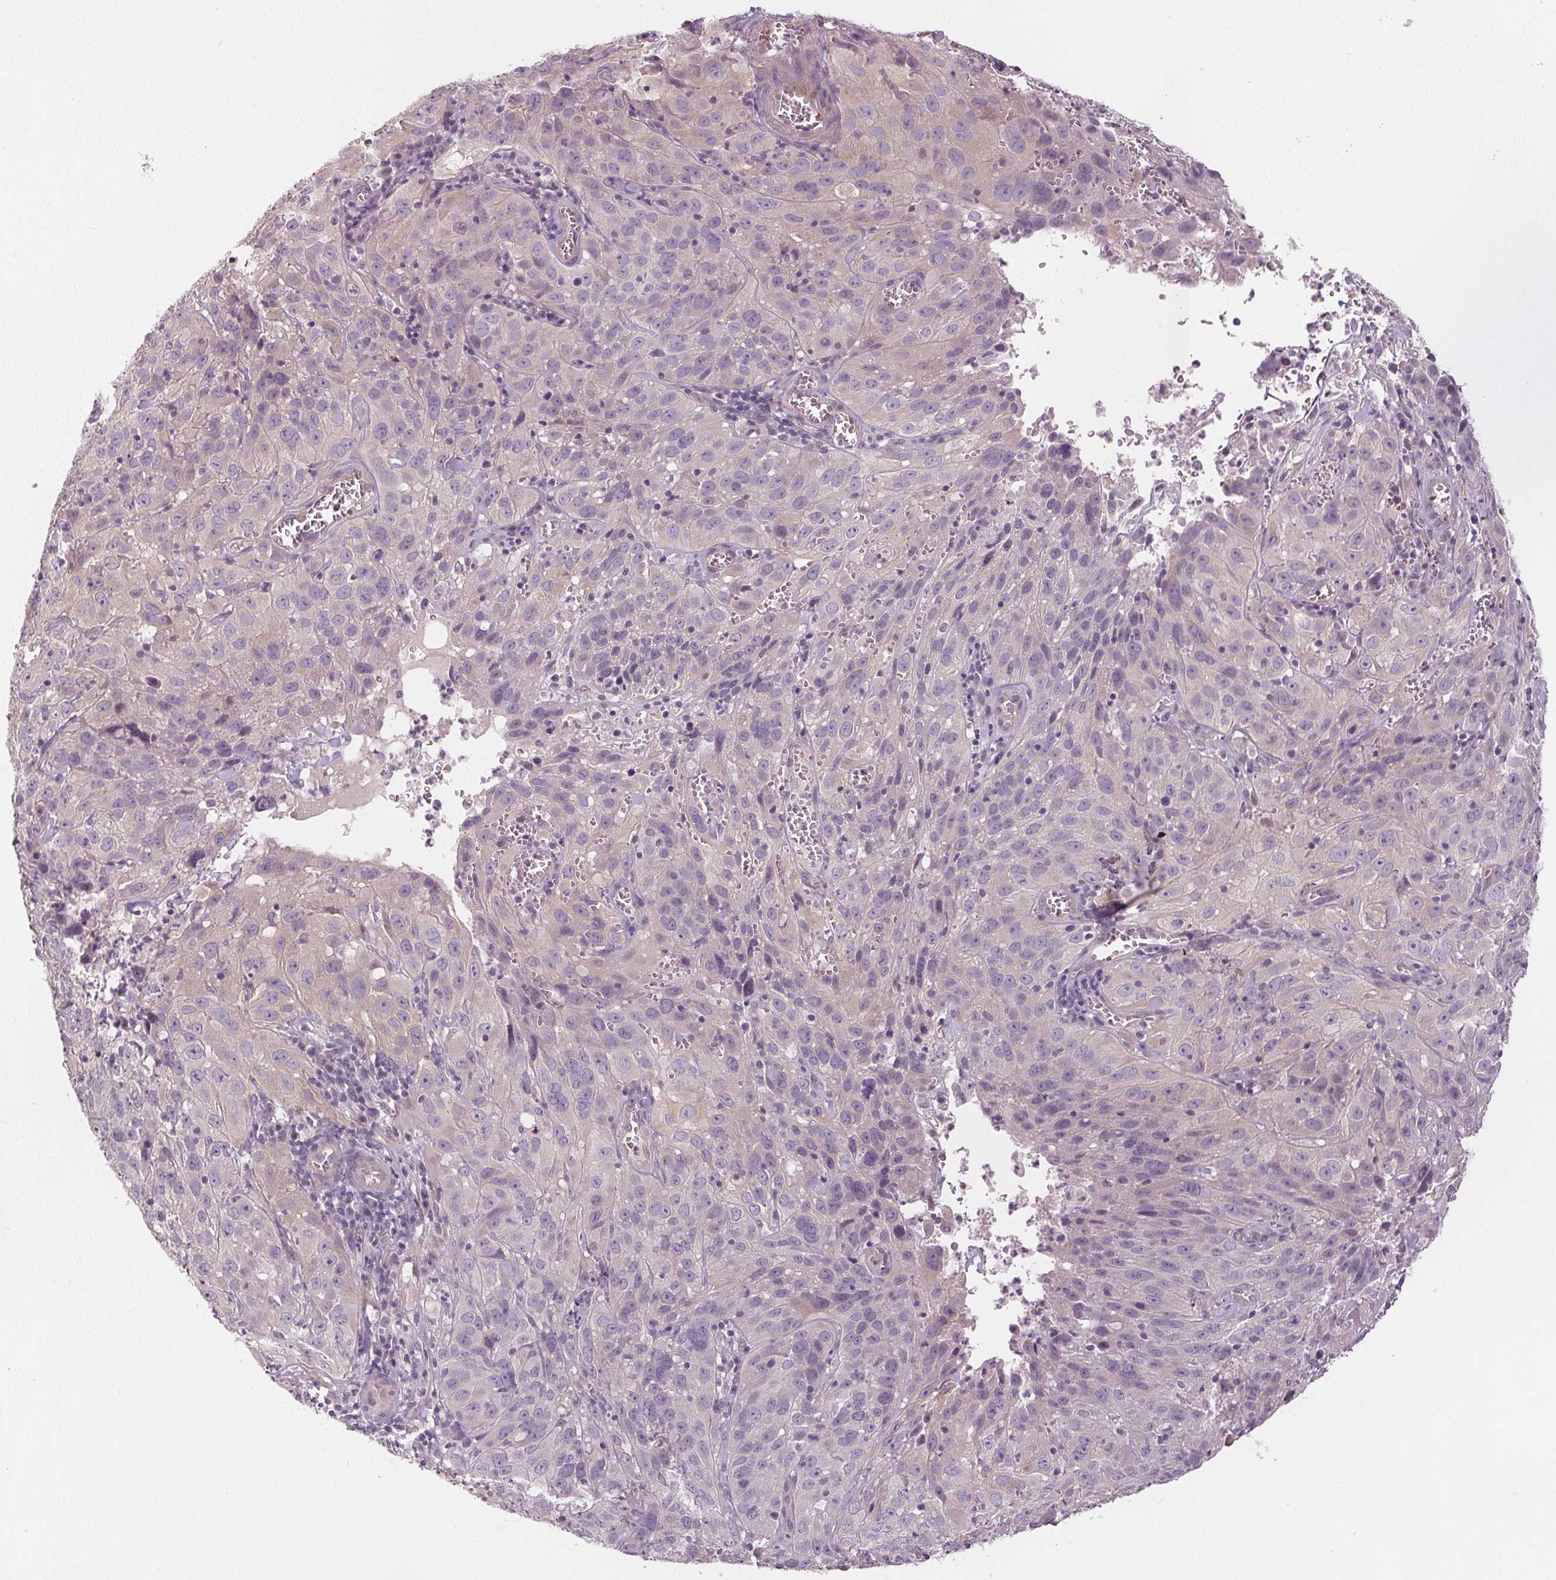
{"staining": {"intensity": "negative", "quantity": "none", "location": "none"}, "tissue": "cervical cancer", "cell_type": "Tumor cells", "image_type": "cancer", "snomed": [{"axis": "morphology", "description": "Squamous cell carcinoma, NOS"}, {"axis": "topography", "description": "Cervix"}], "caption": "Immunohistochemistry (IHC) photomicrograph of human cervical squamous cell carcinoma stained for a protein (brown), which exhibits no staining in tumor cells.", "gene": "VNN1", "patient": {"sex": "female", "age": 32}}